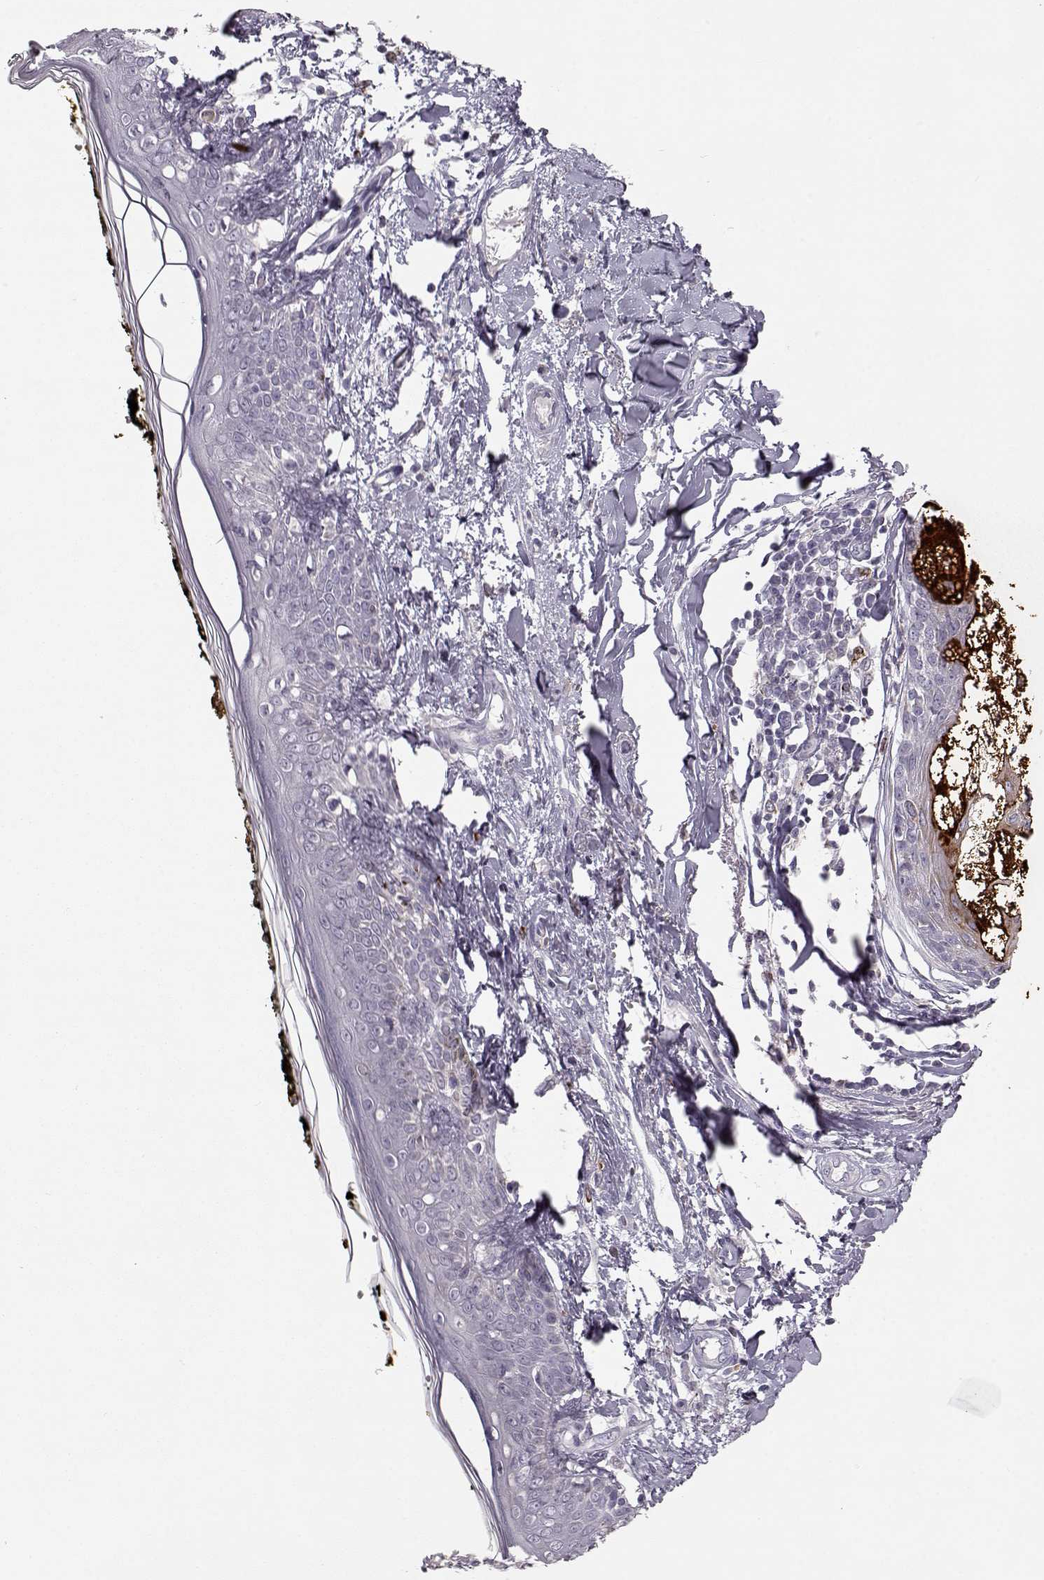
{"staining": {"intensity": "negative", "quantity": "none", "location": "none"}, "tissue": "skin", "cell_type": "Fibroblasts", "image_type": "normal", "snomed": [{"axis": "morphology", "description": "Normal tissue, NOS"}, {"axis": "topography", "description": "Skin"}], "caption": "An image of human skin is negative for staining in fibroblasts. (Brightfield microscopy of DAB immunohistochemistry at high magnification).", "gene": "ELOVL5", "patient": {"sex": "male", "age": 76}}